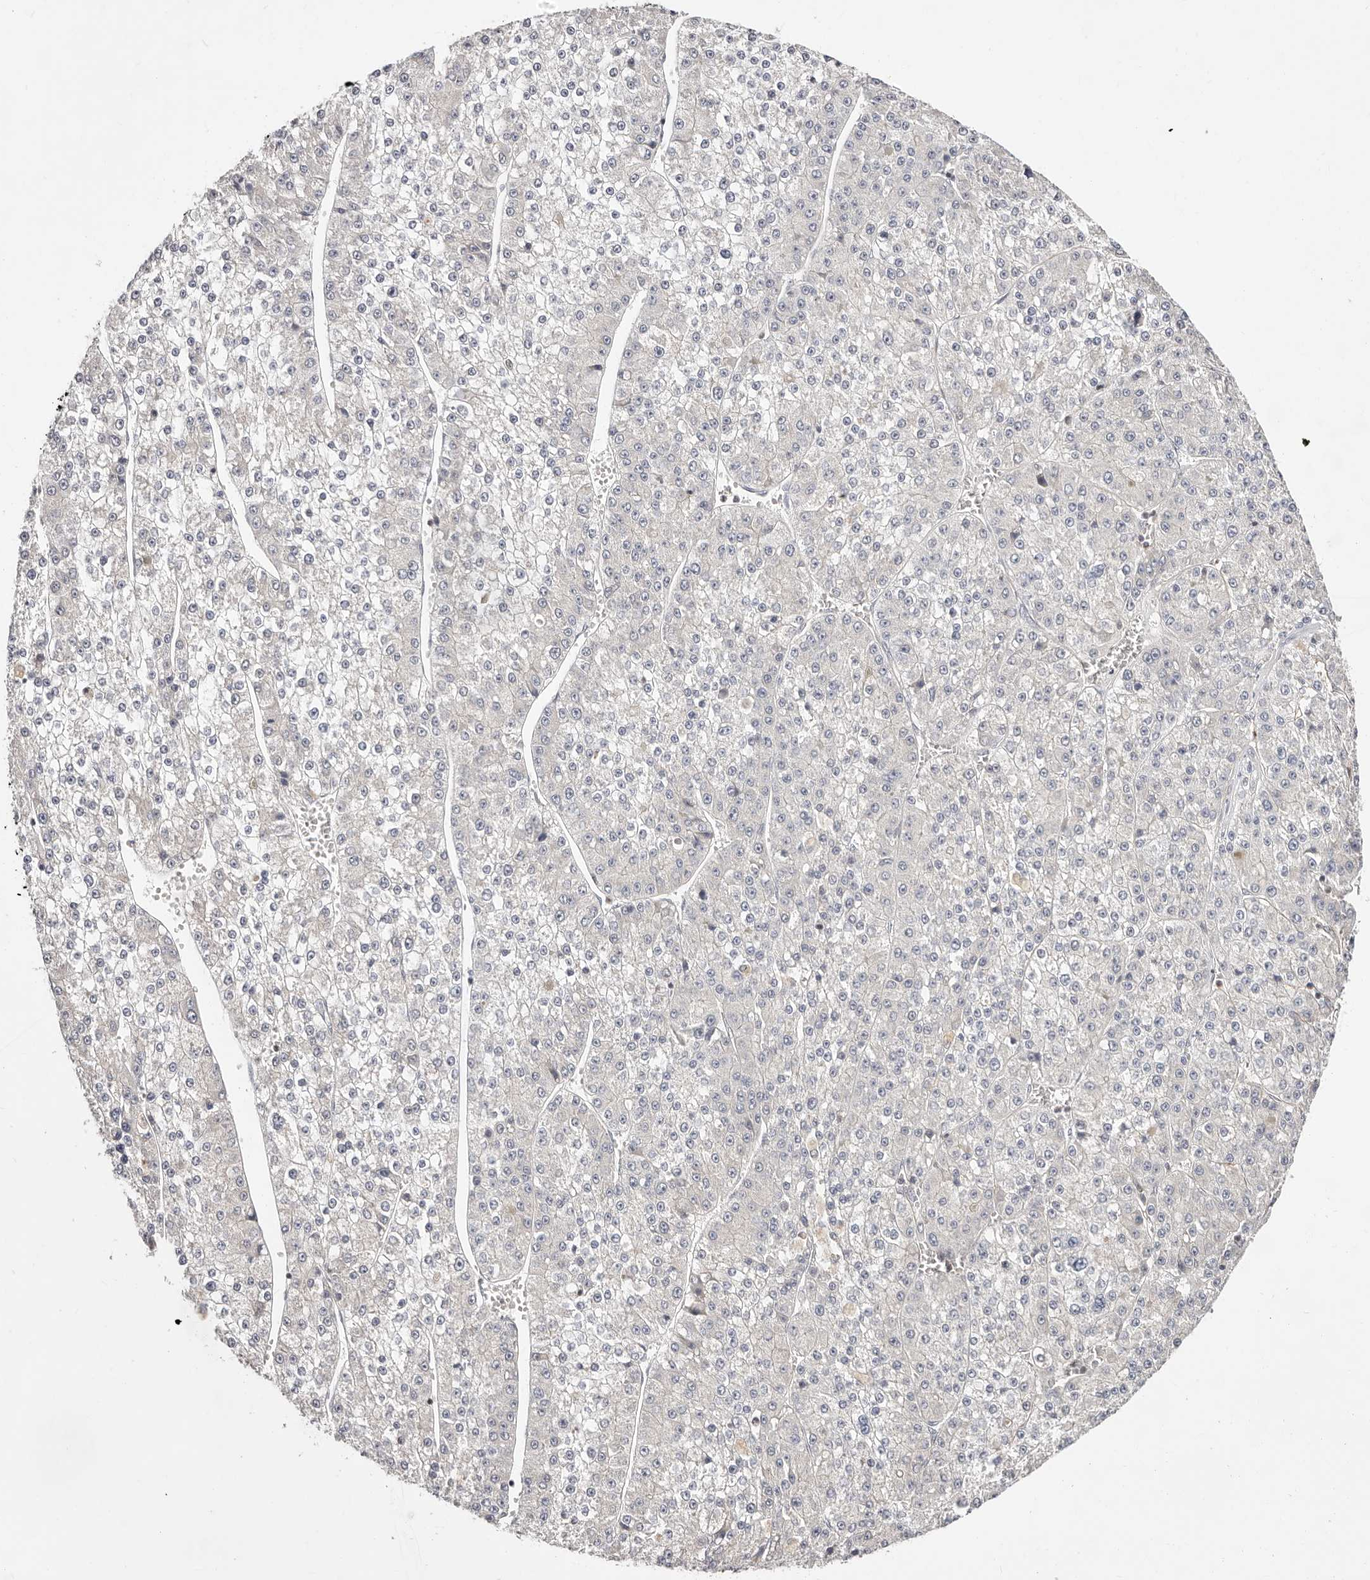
{"staining": {"intensity": "negative", "quantity": "none", "location": "none"}, "tissue": "liver cancer", "cell_type": "Tumor cells", "image_type": "cancer", "snomed": [{"axis": "morphology", "description": "Carcinoma, Hepatocellular, NOS"}, {"axis": "topography", "description": "Liver"}], "caption": "This is a image of immunohistochemistry staining of liver cancer (hepatocellular carcinoma), which shows no positivity in tumor cells.", "gene": "STAT5A", "patient": {"sex": "female", "age": 73}}